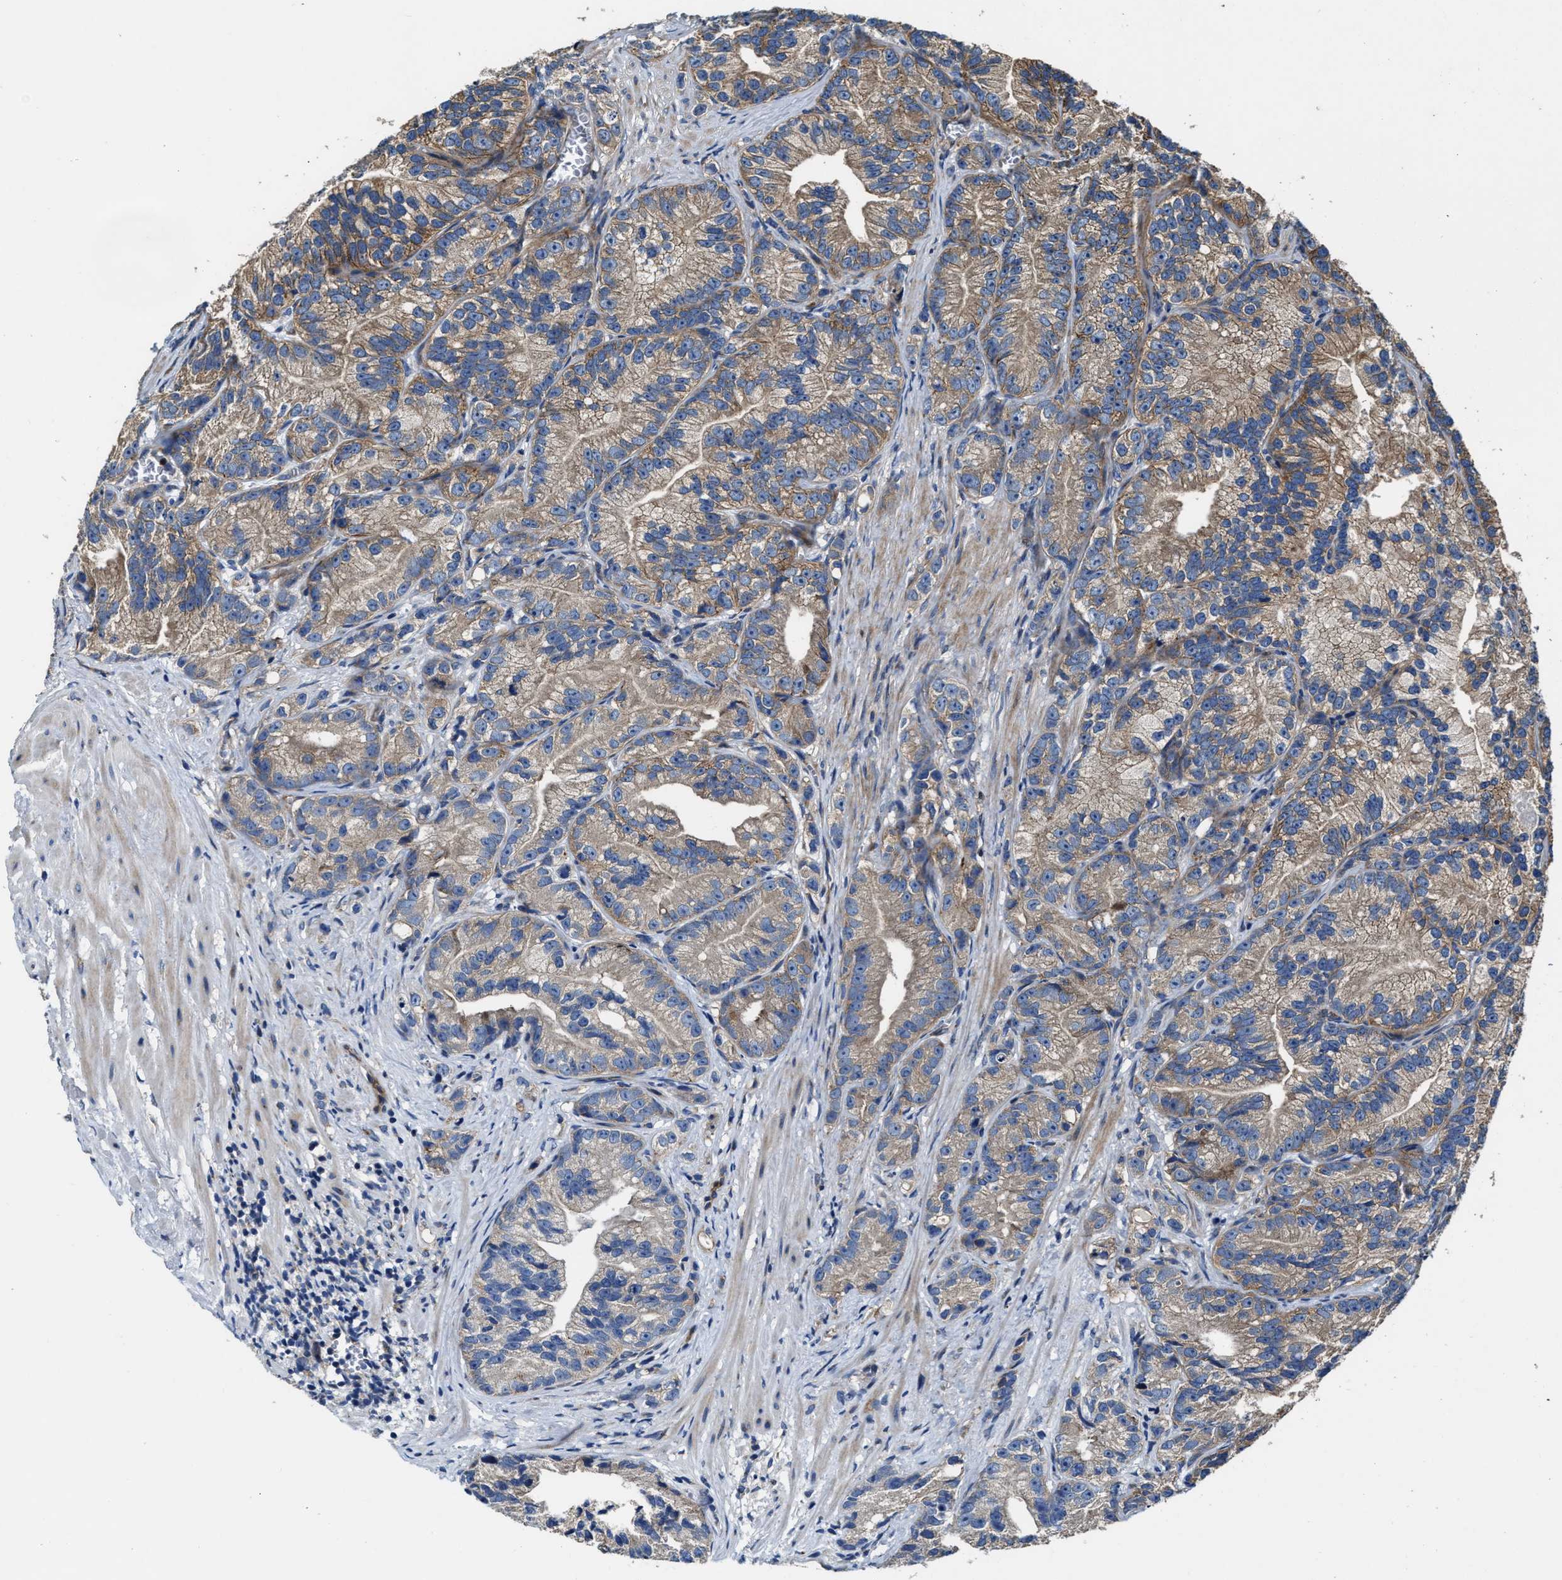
{"staining": {"intensity": "weak", "quantity": ">75%", "location": "cytoplasmic/membranous"}, "tissue": "prostate cancer", "cell_type": "Tumor cells", "image_type": "cancer", "snomed": [{"axis": "morphology", "description": "Adenocarcinoma, Low grade"}, {"axis": "topography", "description": "Prostate"}], "caption": "DAB immunohistochemical staining of adenocarcinoma (low-grade) (prostate) displays weak cytoplasmic/membranous protein positivity in approximately >75% of tumor cells.", "gene": "PTAR1", "patient": {"sex": "male", "age": 89}}